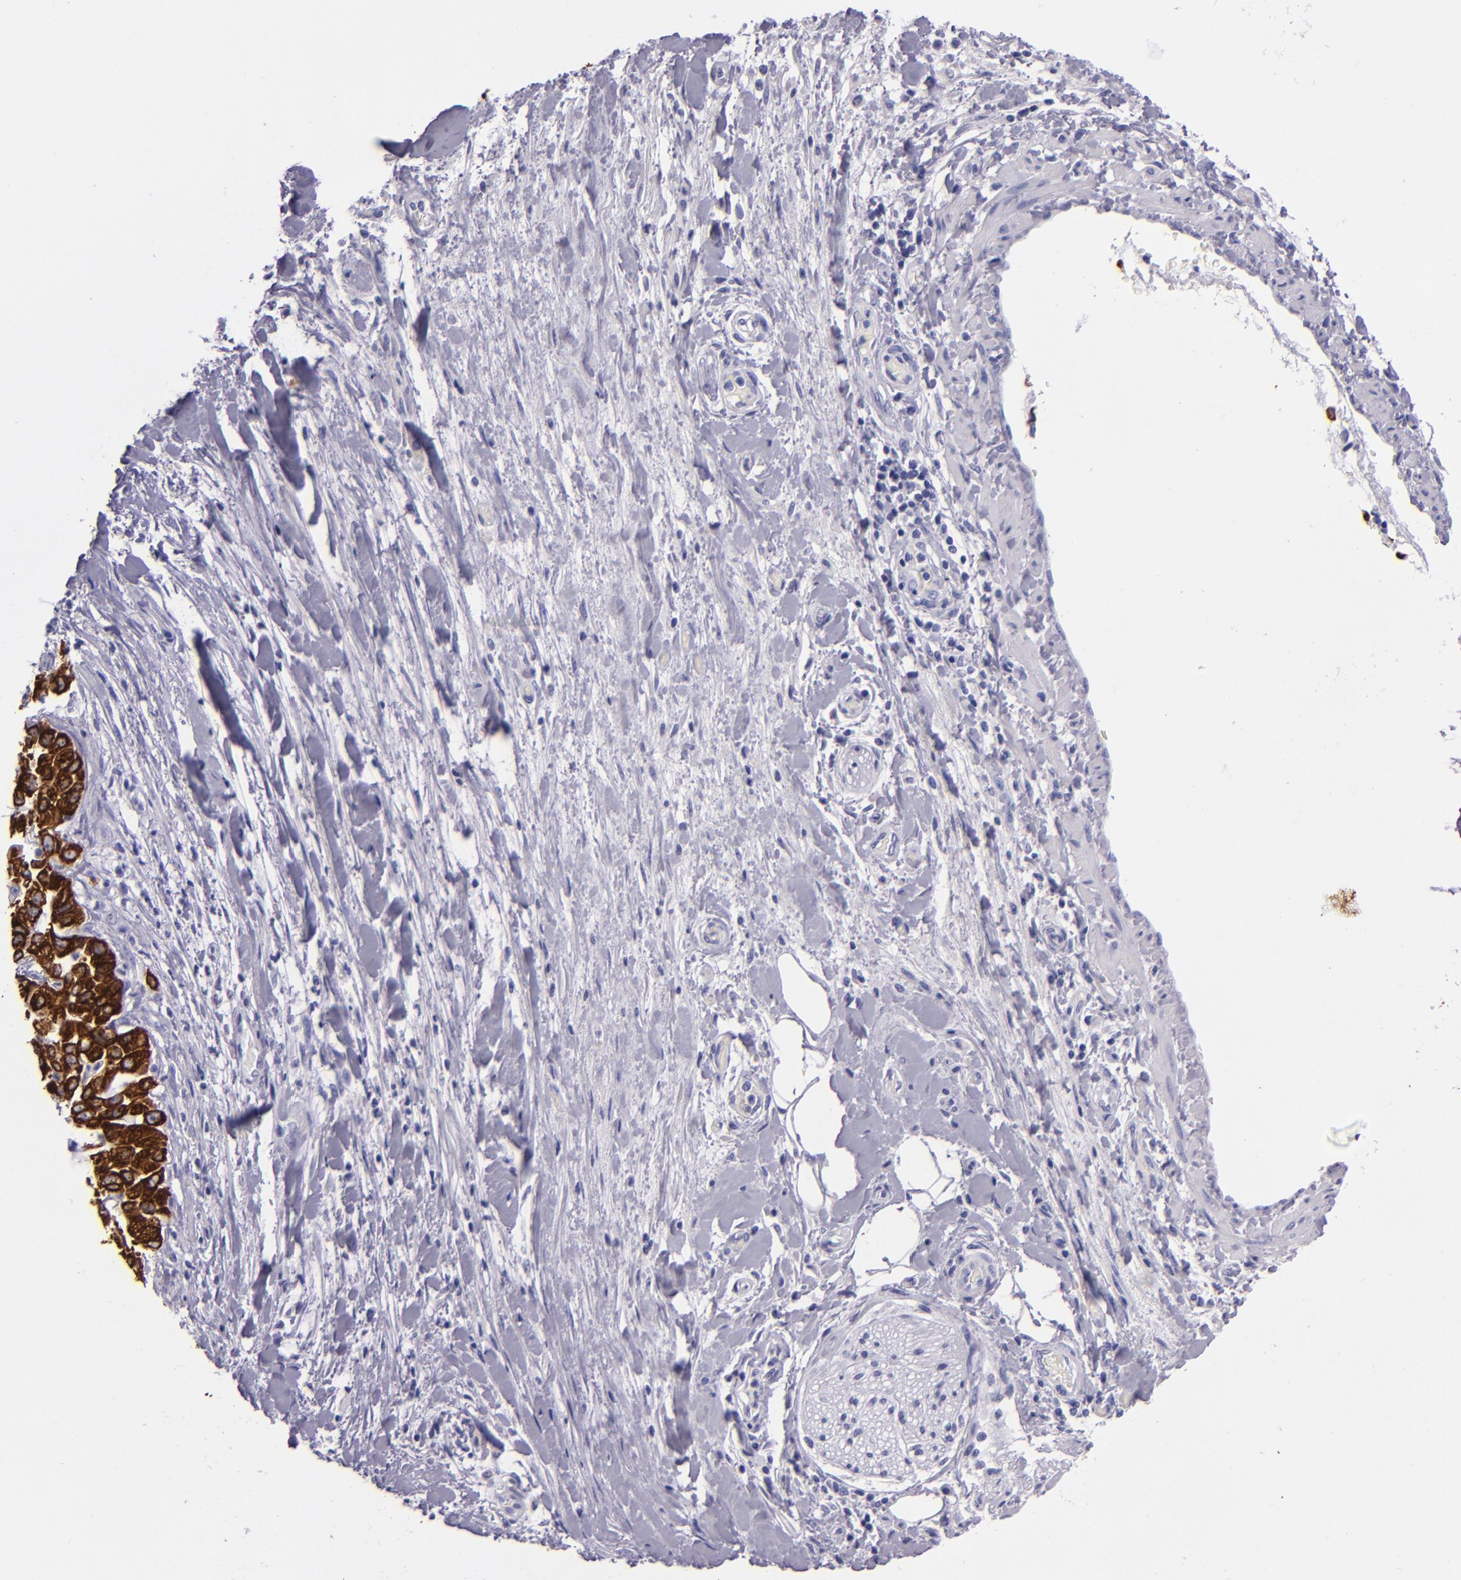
{"staining": {"intensity": "strong", "quantity": ">75%", "location": "cytoplasmic/membranous"}, "tissue": "pancreatic cancer", "cell_type": "Tumor cells", "image_type": "cancer", "snomed": [{"axis": "morphology", "description": "Adenocarcinoma, NOS"}, {"axis": "topography", "description": "Pancreas"}], "caption": "The histopathology image displays a brown stain indicating the presence of a protein in the cytoplasmic/membranous of tumor cells in pancreatic cancer.", "gene": "MUC5AC", "patient": {"sex": "female", "age": 52}}